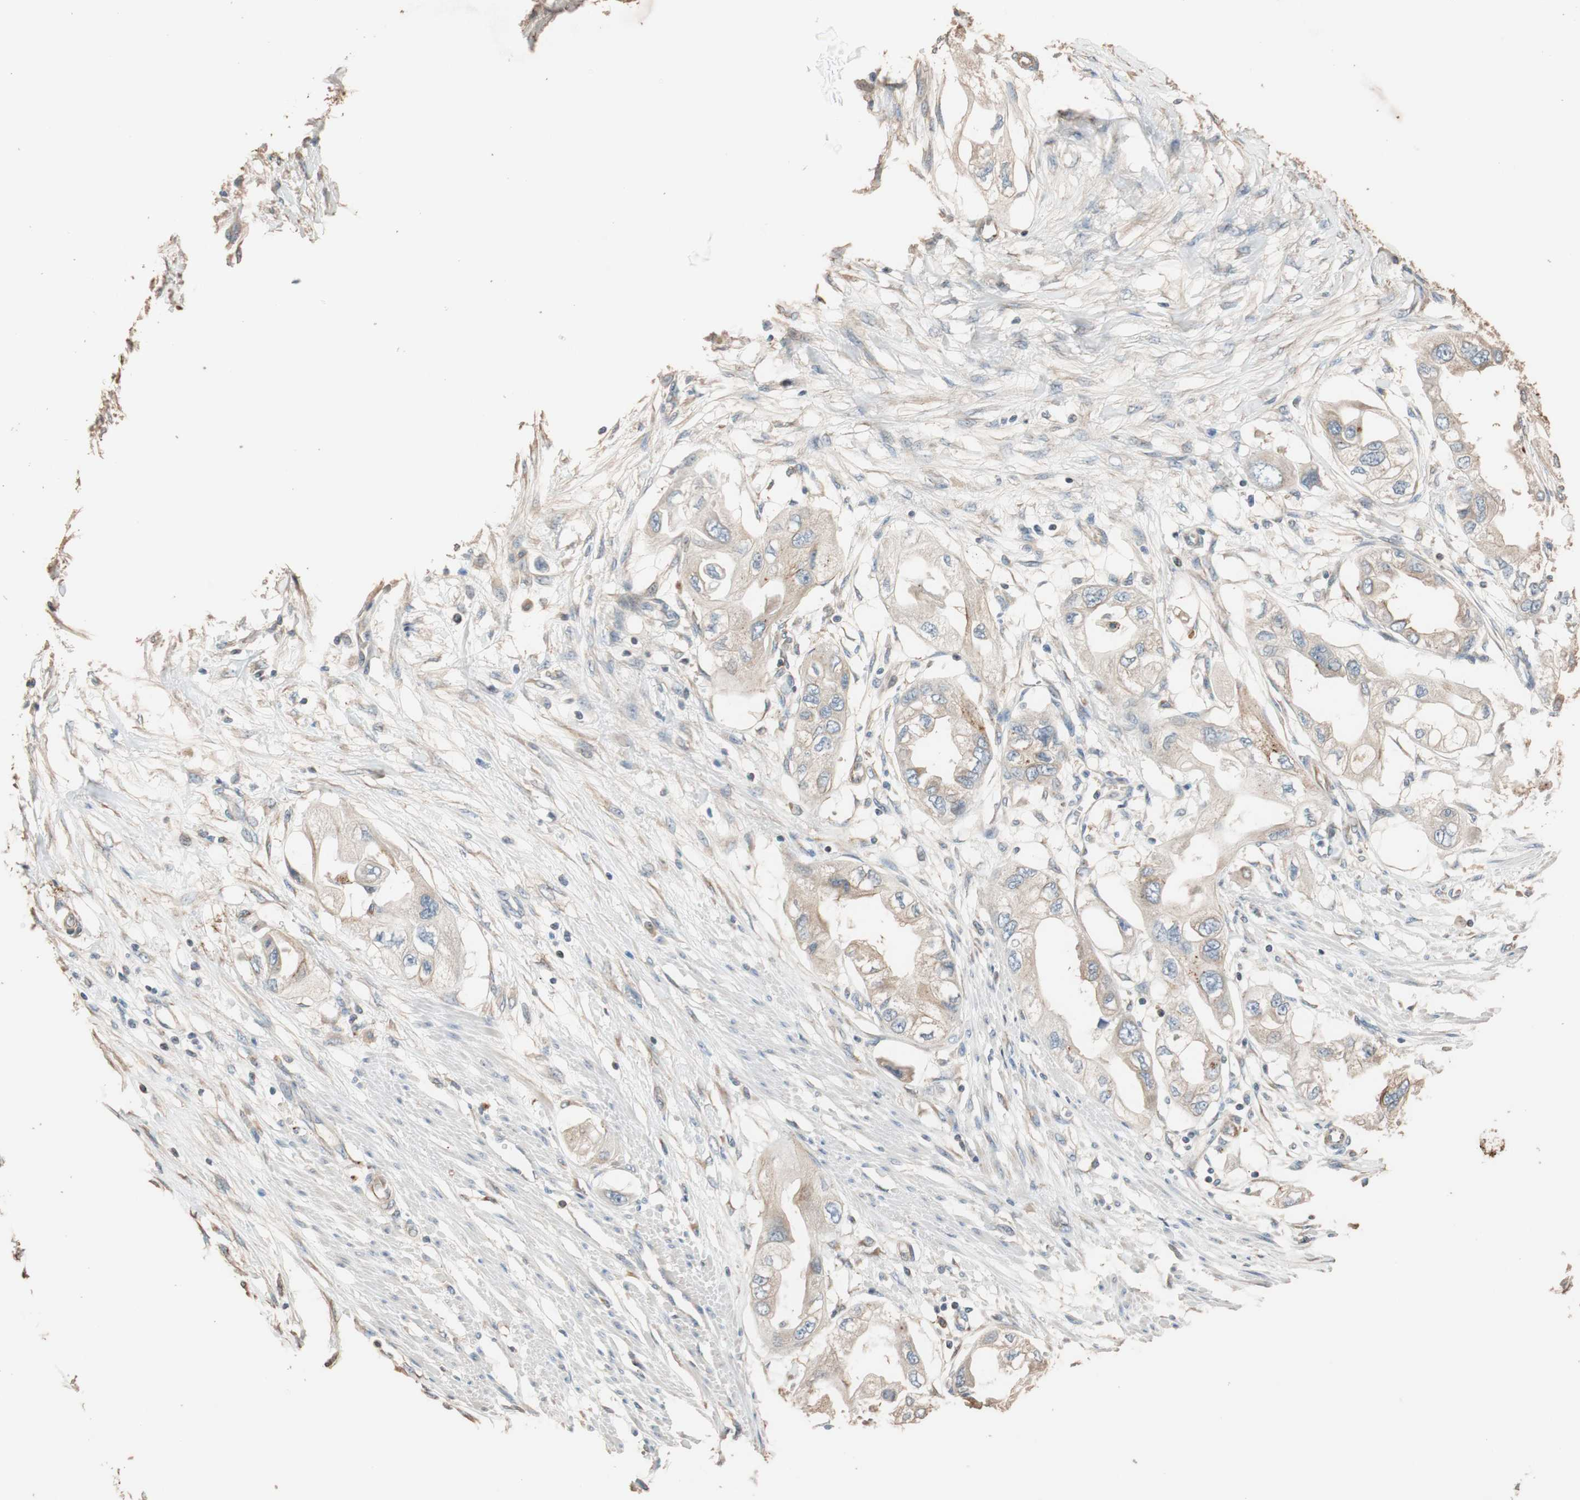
{"staining": {"intensity": "weak", "quantity": "25%-75%", "location": "cytoplasmic/membranous"}, "tissue": "endometrial cancer", "cell_type": "Tumor cells", "image_type": "cancer", "snomed": [{"axis": "morphology", "description": "Adenocarcinoma, NOS"}, {"axis": "topography", "description": "Endometrium"}], "caption": "Immunohistochemical staining of human adenocarcinoma (endometrial) reveals low levels of weak cytoplasmic/membranous expression in approximately 25%-75% of tumor cells. The protein of interest is stained brown, and the nuclei are stained in blue (DAB (3,3'-diaminobenzidine) IHC with brightfield microscopy, high magnification).", "gene": "TUBB", "patient": {"sex": "female", "age": 67}}